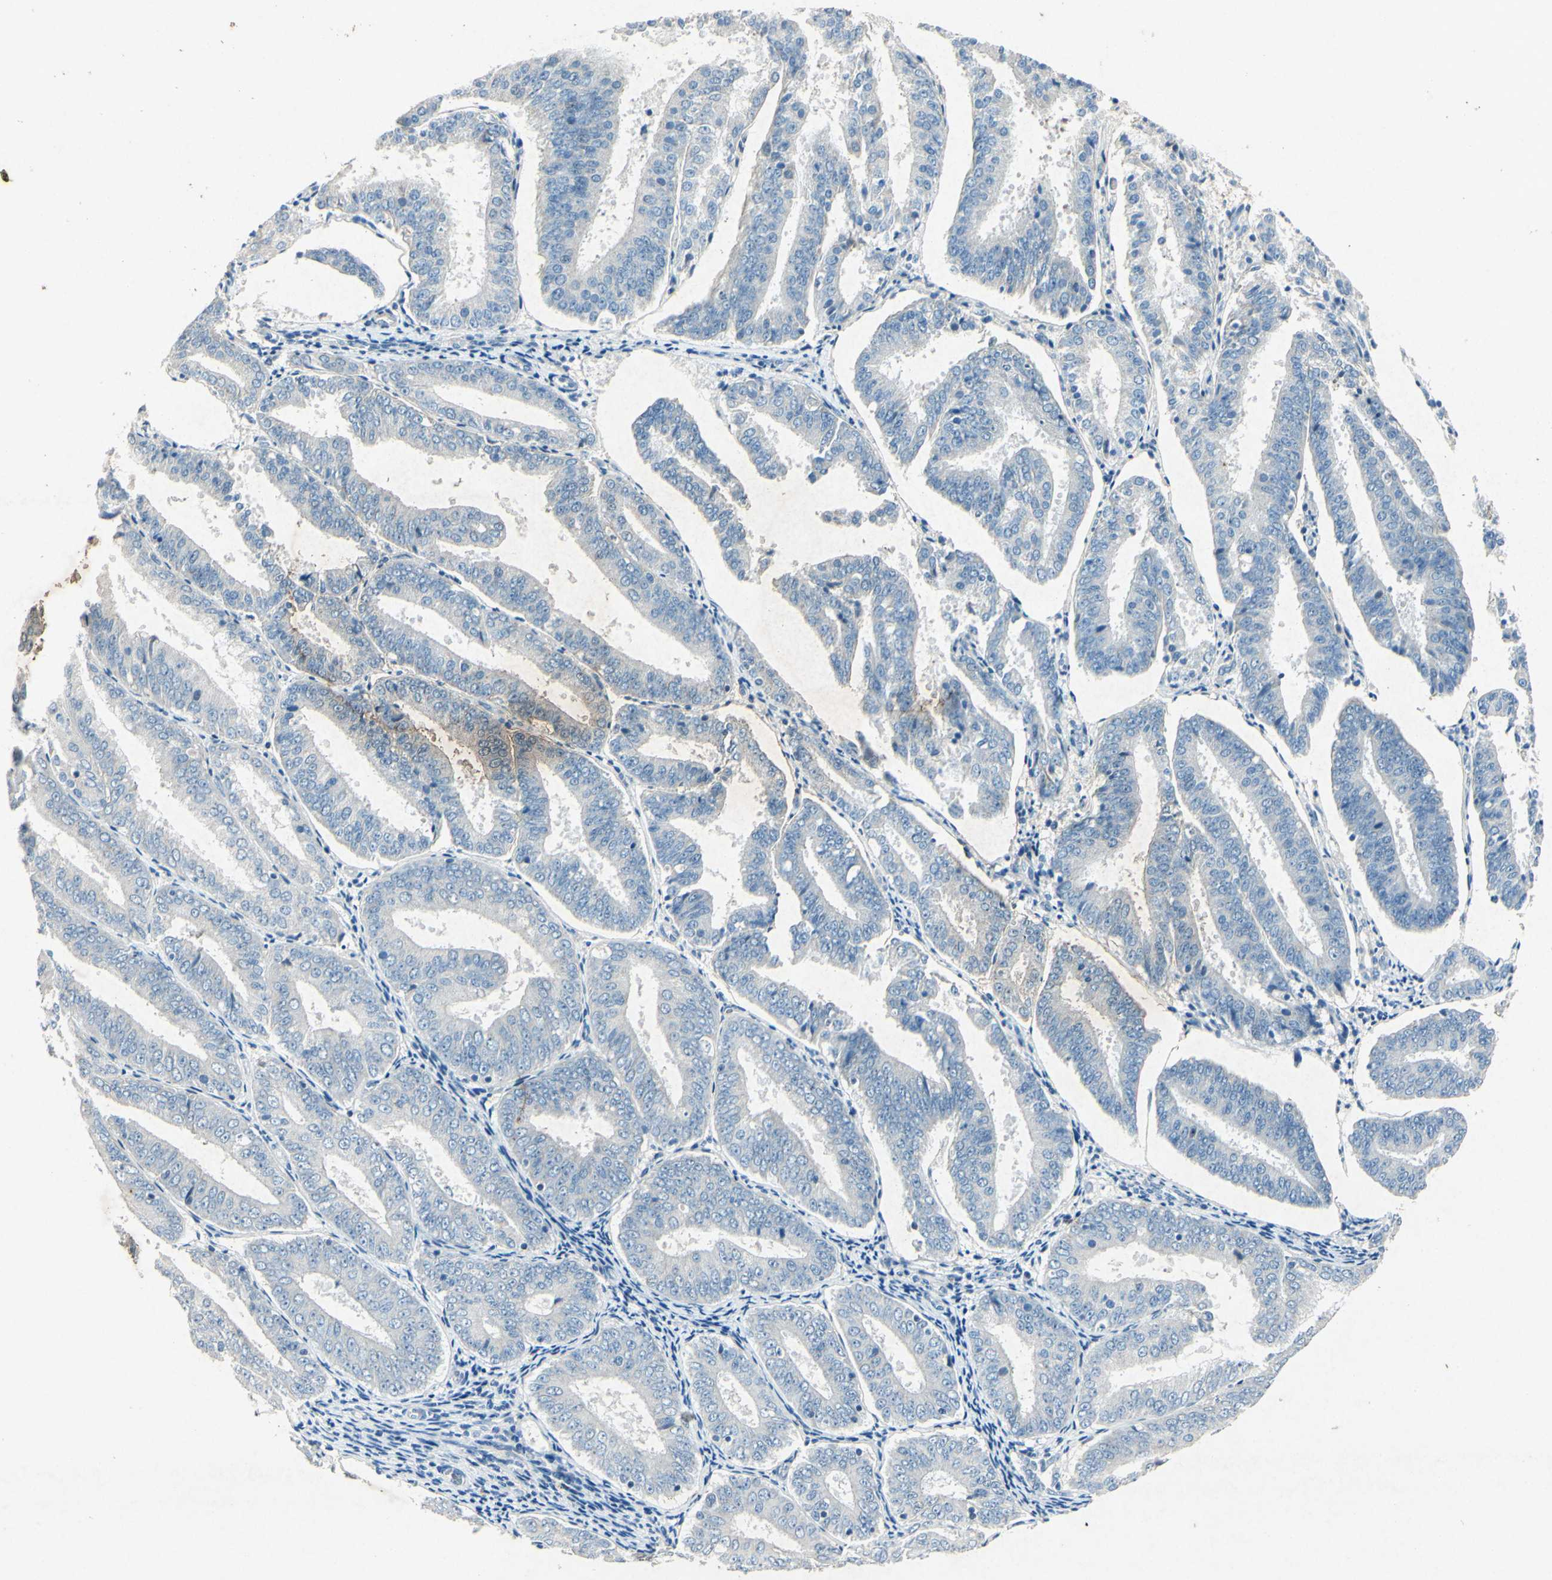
{"staining": {"intensity": "negative", "quantity": "none", "location": "none"}, "tissue": "endometrial cancer", "cell_type": "Tumor cells", "image_type": "cancer", "snomed": [{"axis": "morphology", "description": "Adenocarcinoma, NOS"}, {"axis": "topography", "description": "Endometrium"}], "caption": "Endometrial cancer was stained to show a protein in brown. There is no significant expression in tumor cells.", "gene": "SNAP91", "patient": {"sex": "female", "age": 63}}